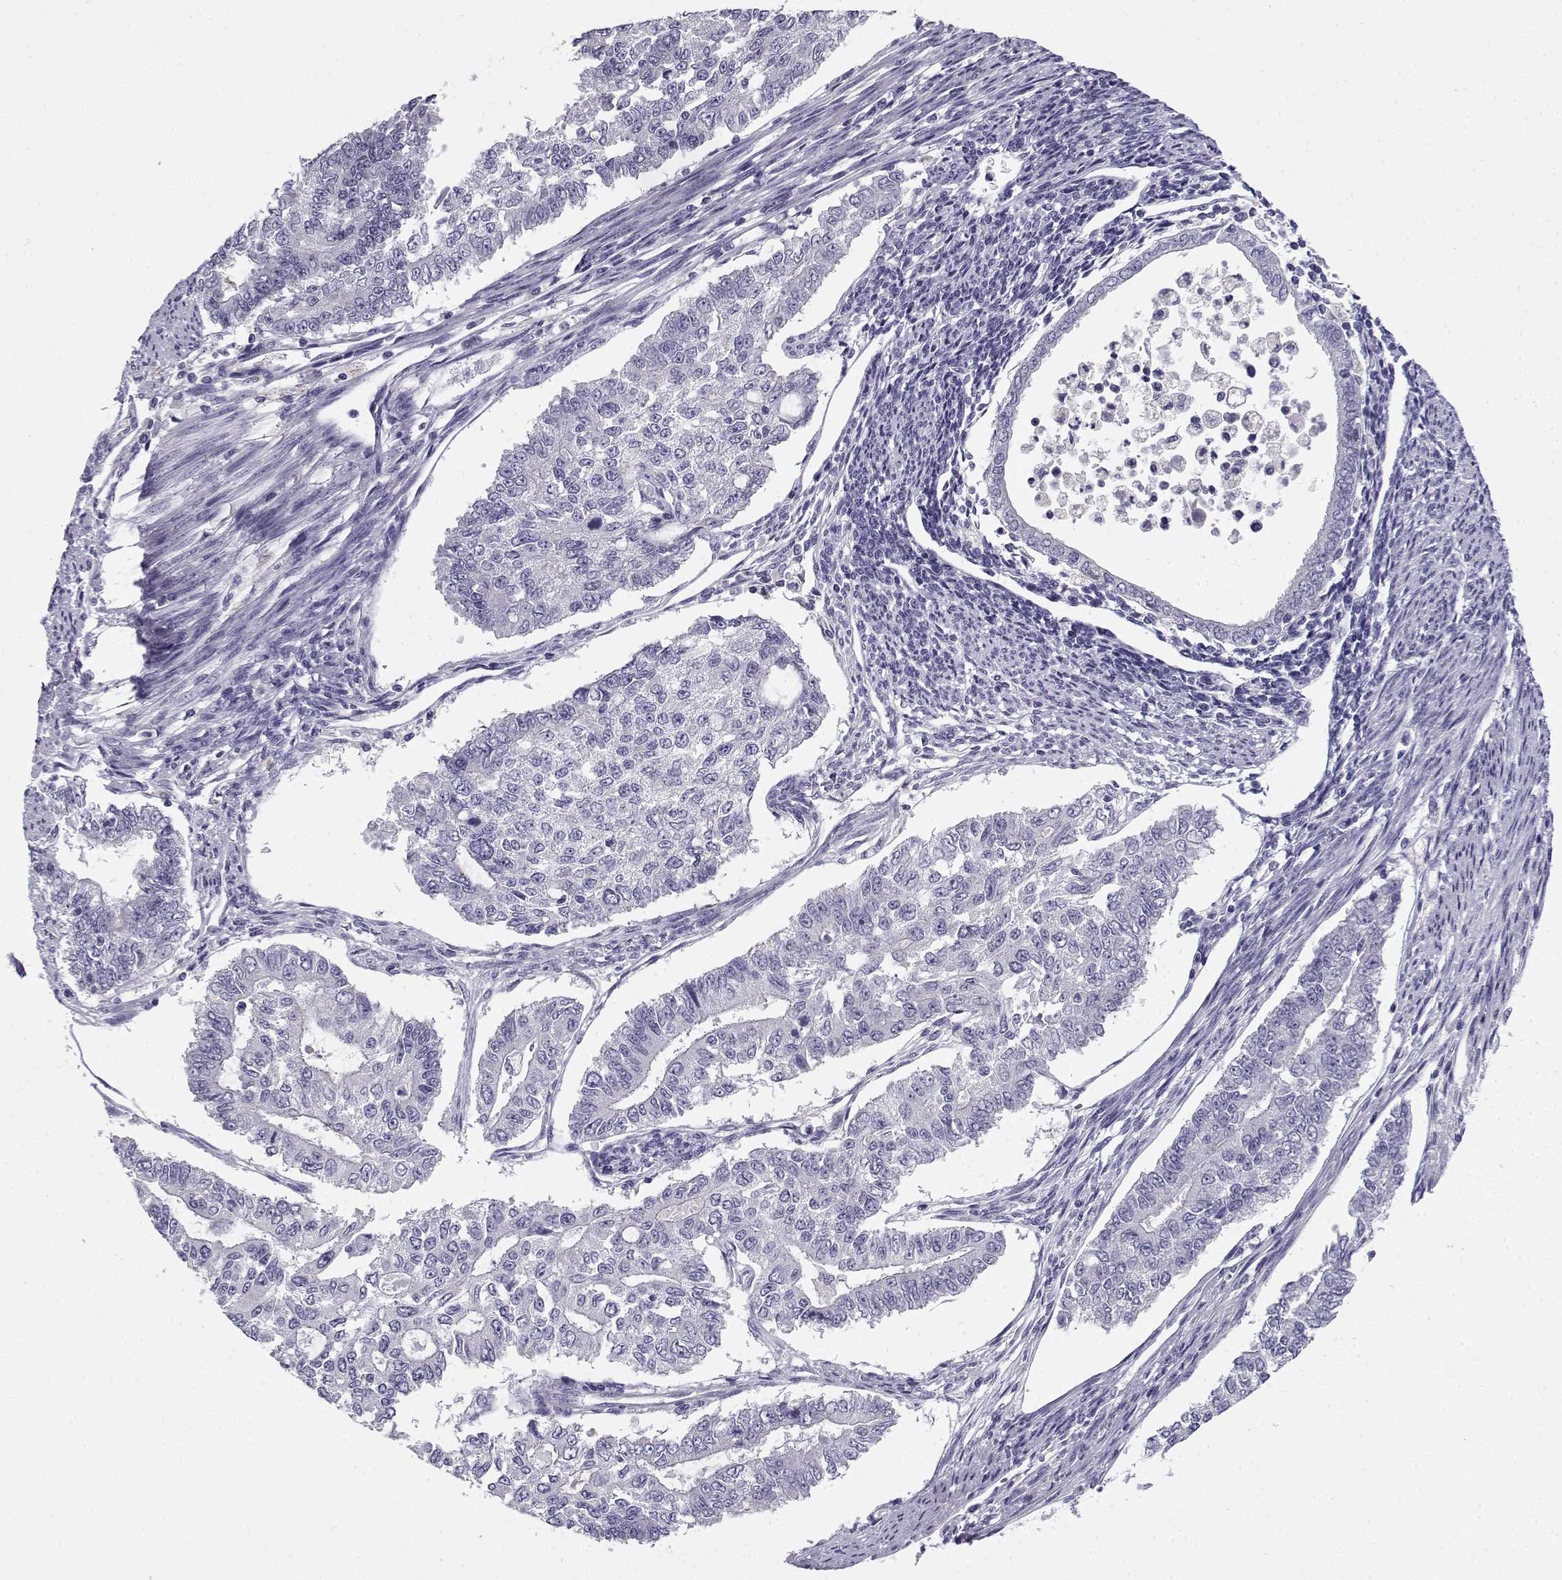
{"staining": {"intensity": "negative", "quantity": "none", "location": "none"}, "tissue": "endometrial cancer", "cell_type": "Tumor cells", "image_type": "cancer", "snomed": [{"axis": "morphology", "description": "Adenocarcinoma, NOS"}, {"axis": "topography", "description": "Uterus"}], "caption": "IHC histopathology image of neoplastic tissue: human adenocarcinoma (endometrial) stained with DAB displays no significant protein positivity in tumor cells.", "gene": "FAM166A", "patient": {"sex": "female", "age": 59}}